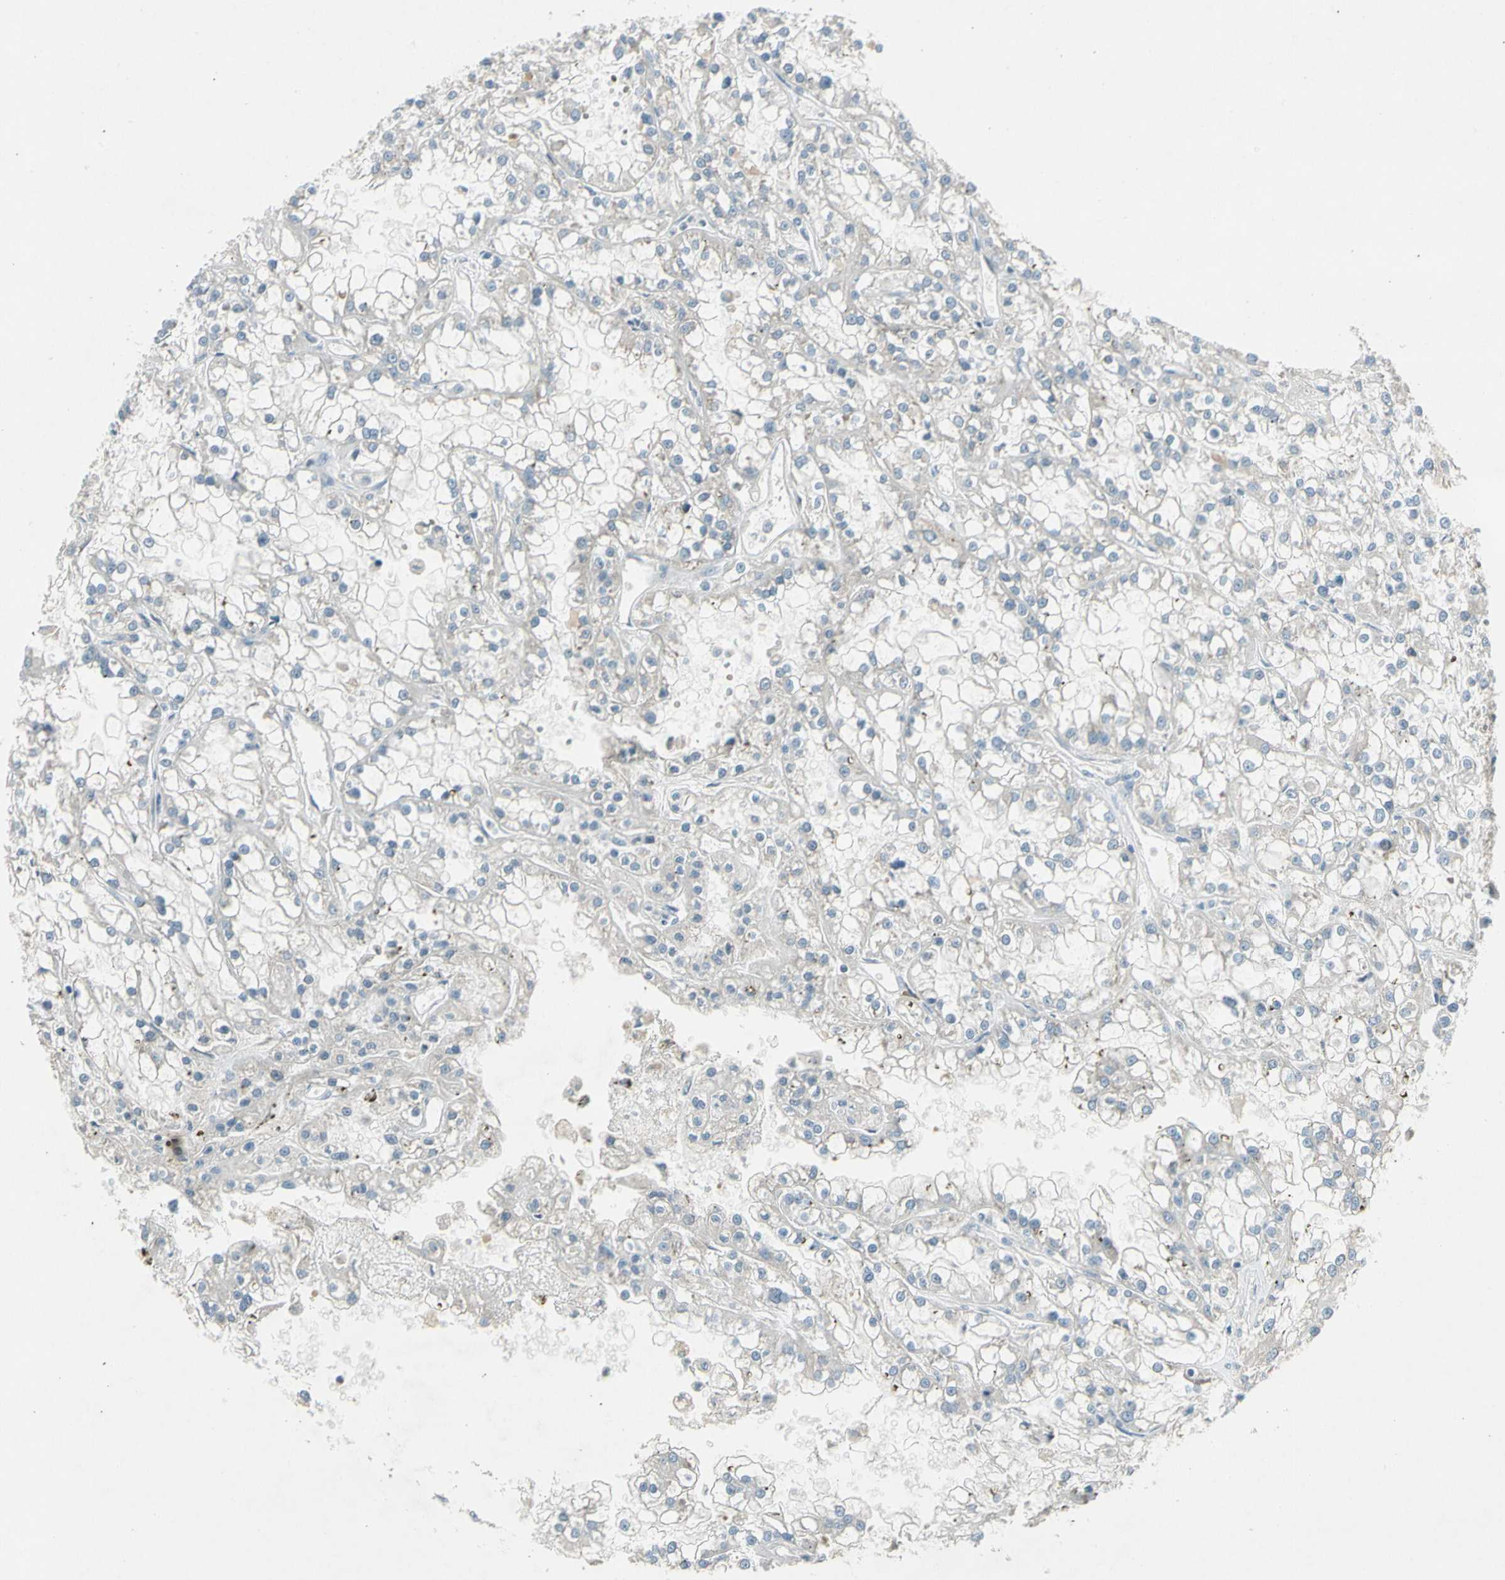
{"staining": {"intensity": "weak", "quantity": "25%-75%", "location": "cytoplasmic/membranous"}, "tissue": "renal cancer", "cell_type": "Tumor cells", "image_type": "cancer", "snomed": [{"axis": "morphology", "description": "Adenocarcinoma, NOS"}, {"axis": "topography", "description": "Kidney"}], "caption": "Protein analysis of renal cancer tissue demonstrates weak cytoplasmic/membranous staining in approximately 25%-75% of tumor cells. The staining is performed using DAB brown chromogen to label protein expression. The nuclei are counter-stained blue using hematoxylin.", "gene": "PANK2", "patient": {"sex": "female", "age": 52}}